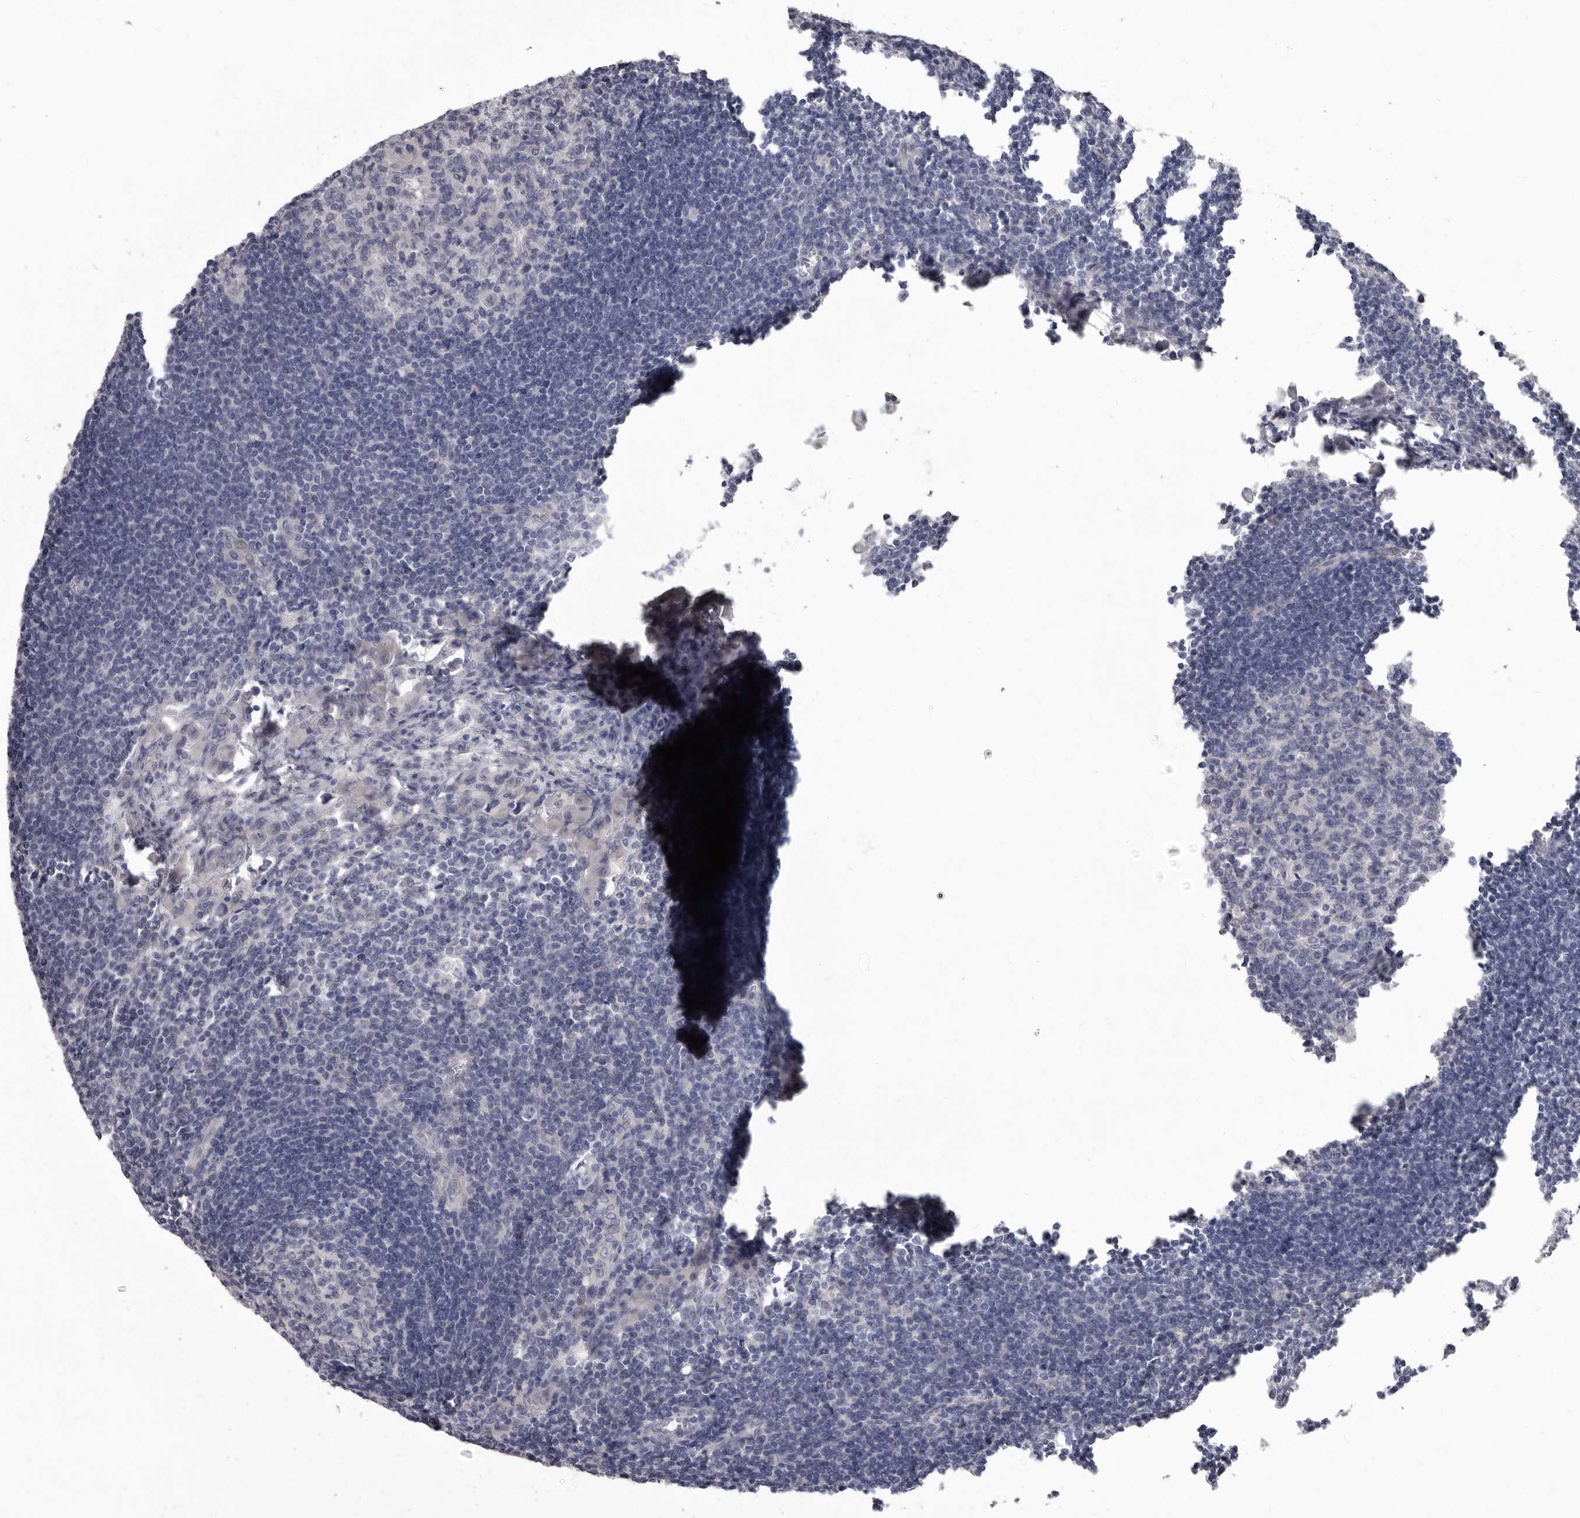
{"staining": {"intensity": "negative", "quantity": "none", "location": "none"}, "tissue": "lymph node", "cell_type": "Germinal center cells", "image_type": "normal", "snomed": [{"axis": "morphology", "description": "Normal tissue, NOS"}, {"axis": "morphology", "description": "Malignant melanoma, Metastatic site"}, {"axis": "topography", "description": "Lymph node"}], "caption": "Micrograph shows no protein positivity in germinal center cells of unremarkable lymph node. (Brightfield microscopy of DAB (3,3'-diaminobenzidine) immunohistochemistry at high magnification).", "gene": "GSK3B", "patient": {"sex": "male", "age": 41}}